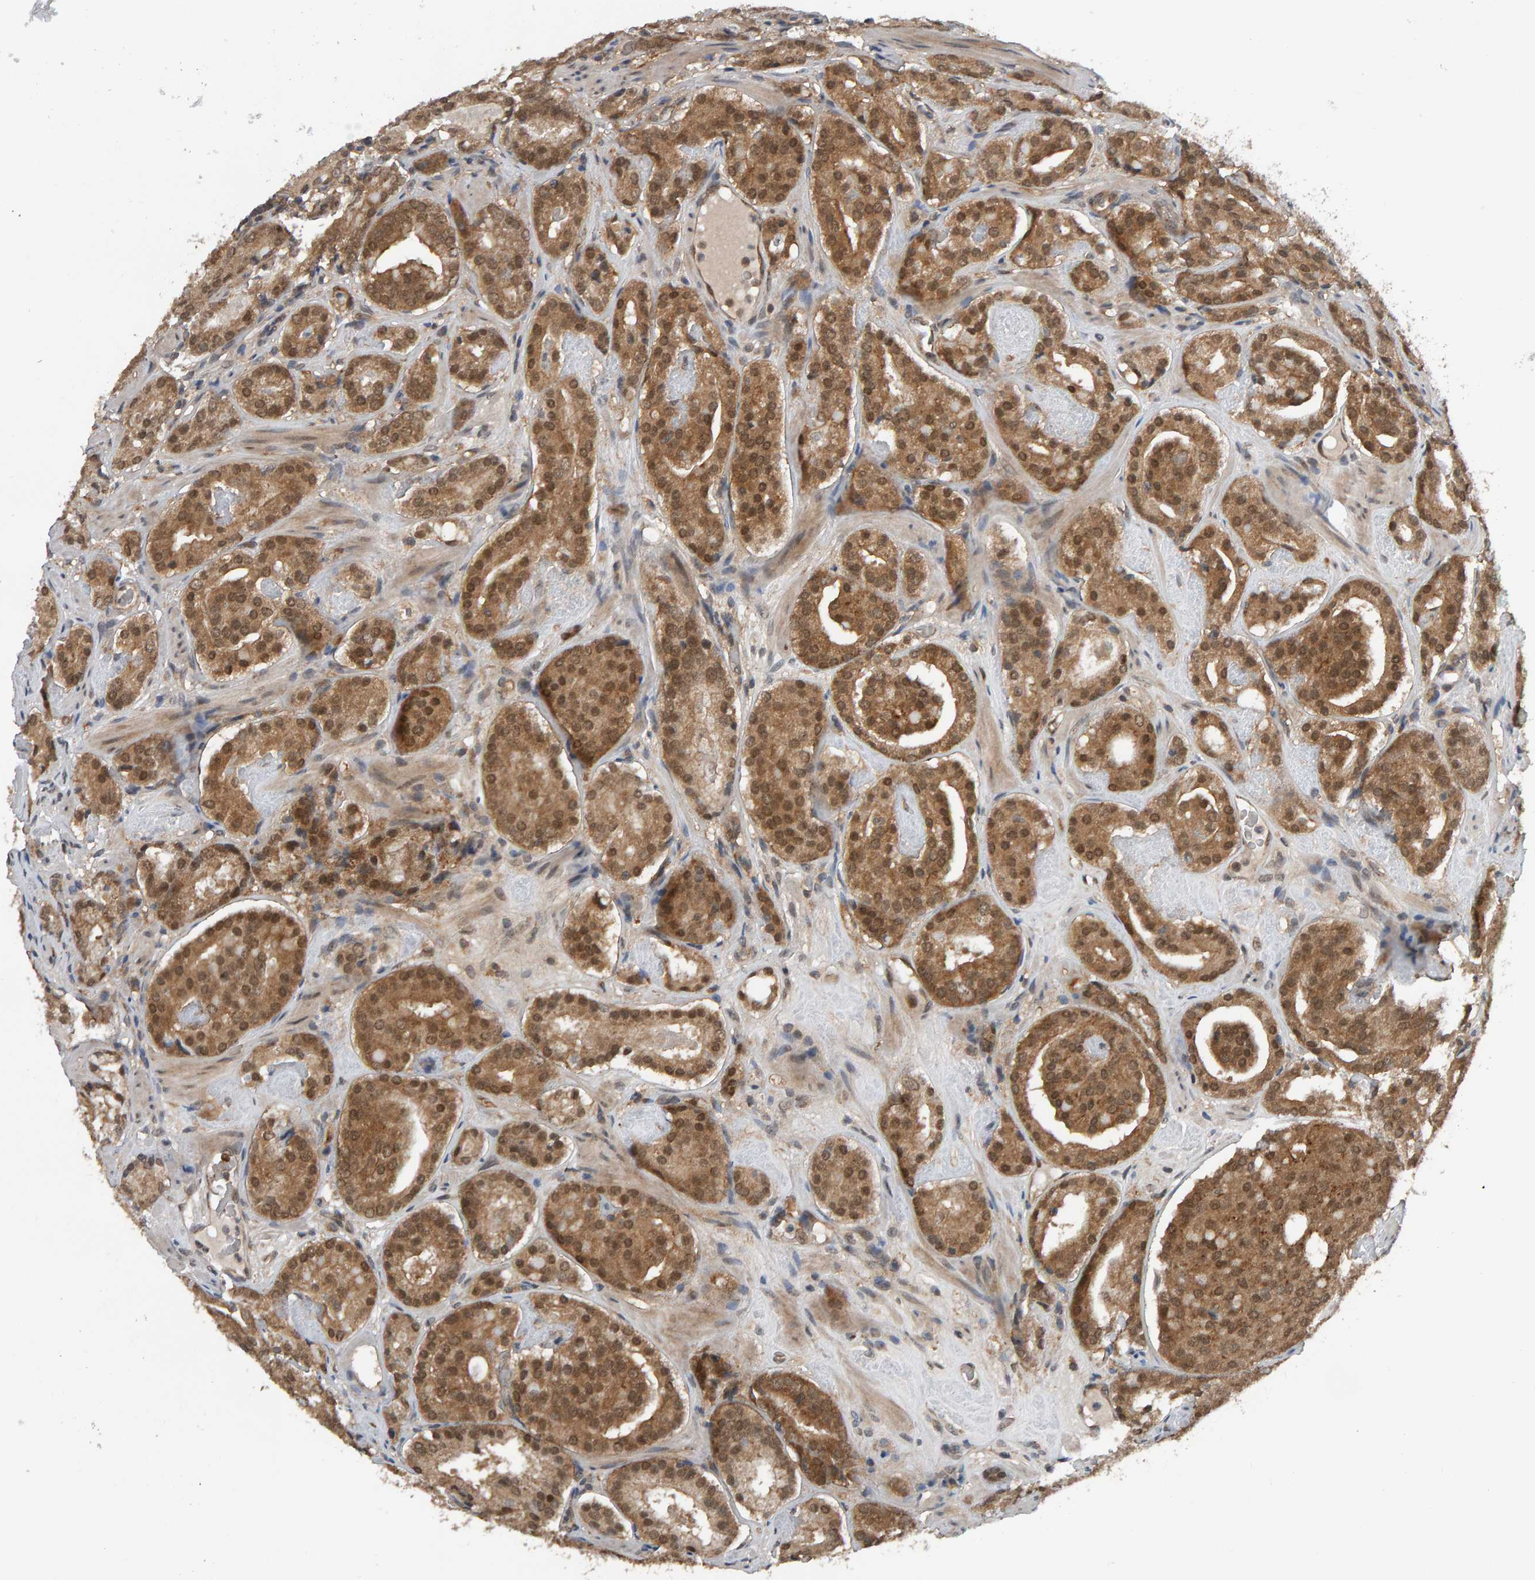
{"staining": {"intensity": "moderate", "quantity": ">75%", "location": "cytoplasmic/membranous,nuclear"}, "tissue": "prostate cancer", "cell_type": "Tumor cells", "image_type": "cancer", "snomed": [{"axis": "morphology", "description": "Adenocarcinoma, Low grade"}, {"axis": "topography", "description": "Prostate"}], "caption": "Brown immunohistochemical staining in prostate cancer demonstrates moderate cytoplasmic/membranous and nuclear expression in approximately >75% of tumor cells.", "gene": "COASY", "patient": {"sex": "male", "age": 69}}